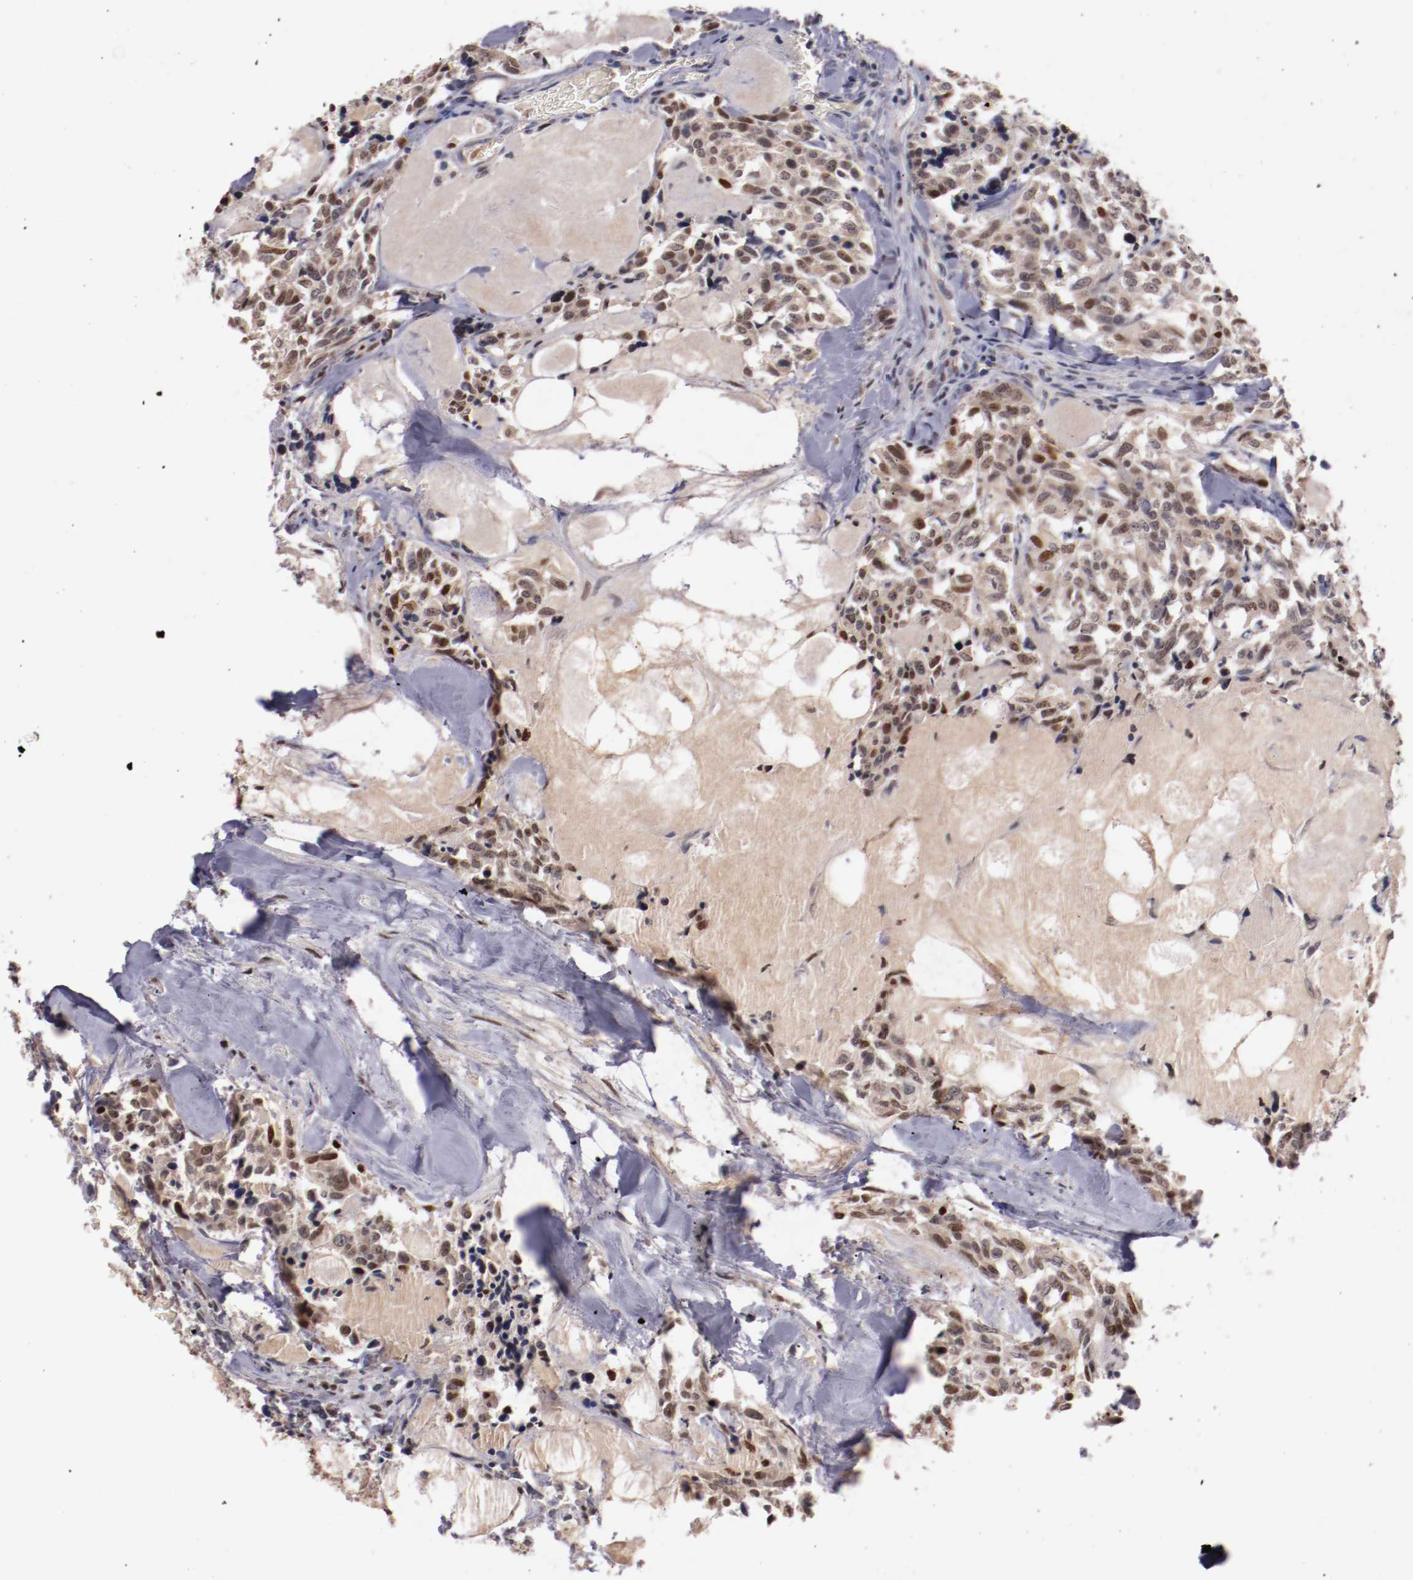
{"staining": {"intensity": "moderate", "quantity": ">75%", "location": "cytoplasmic/membranous,nuclear"}, "tissue": "thyroid cancer", "cell_type": "Tumor cells", "image_type": "cancer", "snomed": [{"axis": "morphology", "description": "Carcinoma, NOS"}, {"axis": "morphology", "description": "Carcinoid, malignant, NOS"}, {"axis": "topography", "description": "Thyroid gland"}], "caption": "This is a photomicrograph of immunohistochemistry (IHC) staining of thyroid cancer (malignant carcinoid), which shows moderate positivity in the cytoplasmic/membranous and nuclear of tumor cells.", "gene": "FAM81A", "patient": {"sex": "male", "age": 33}}